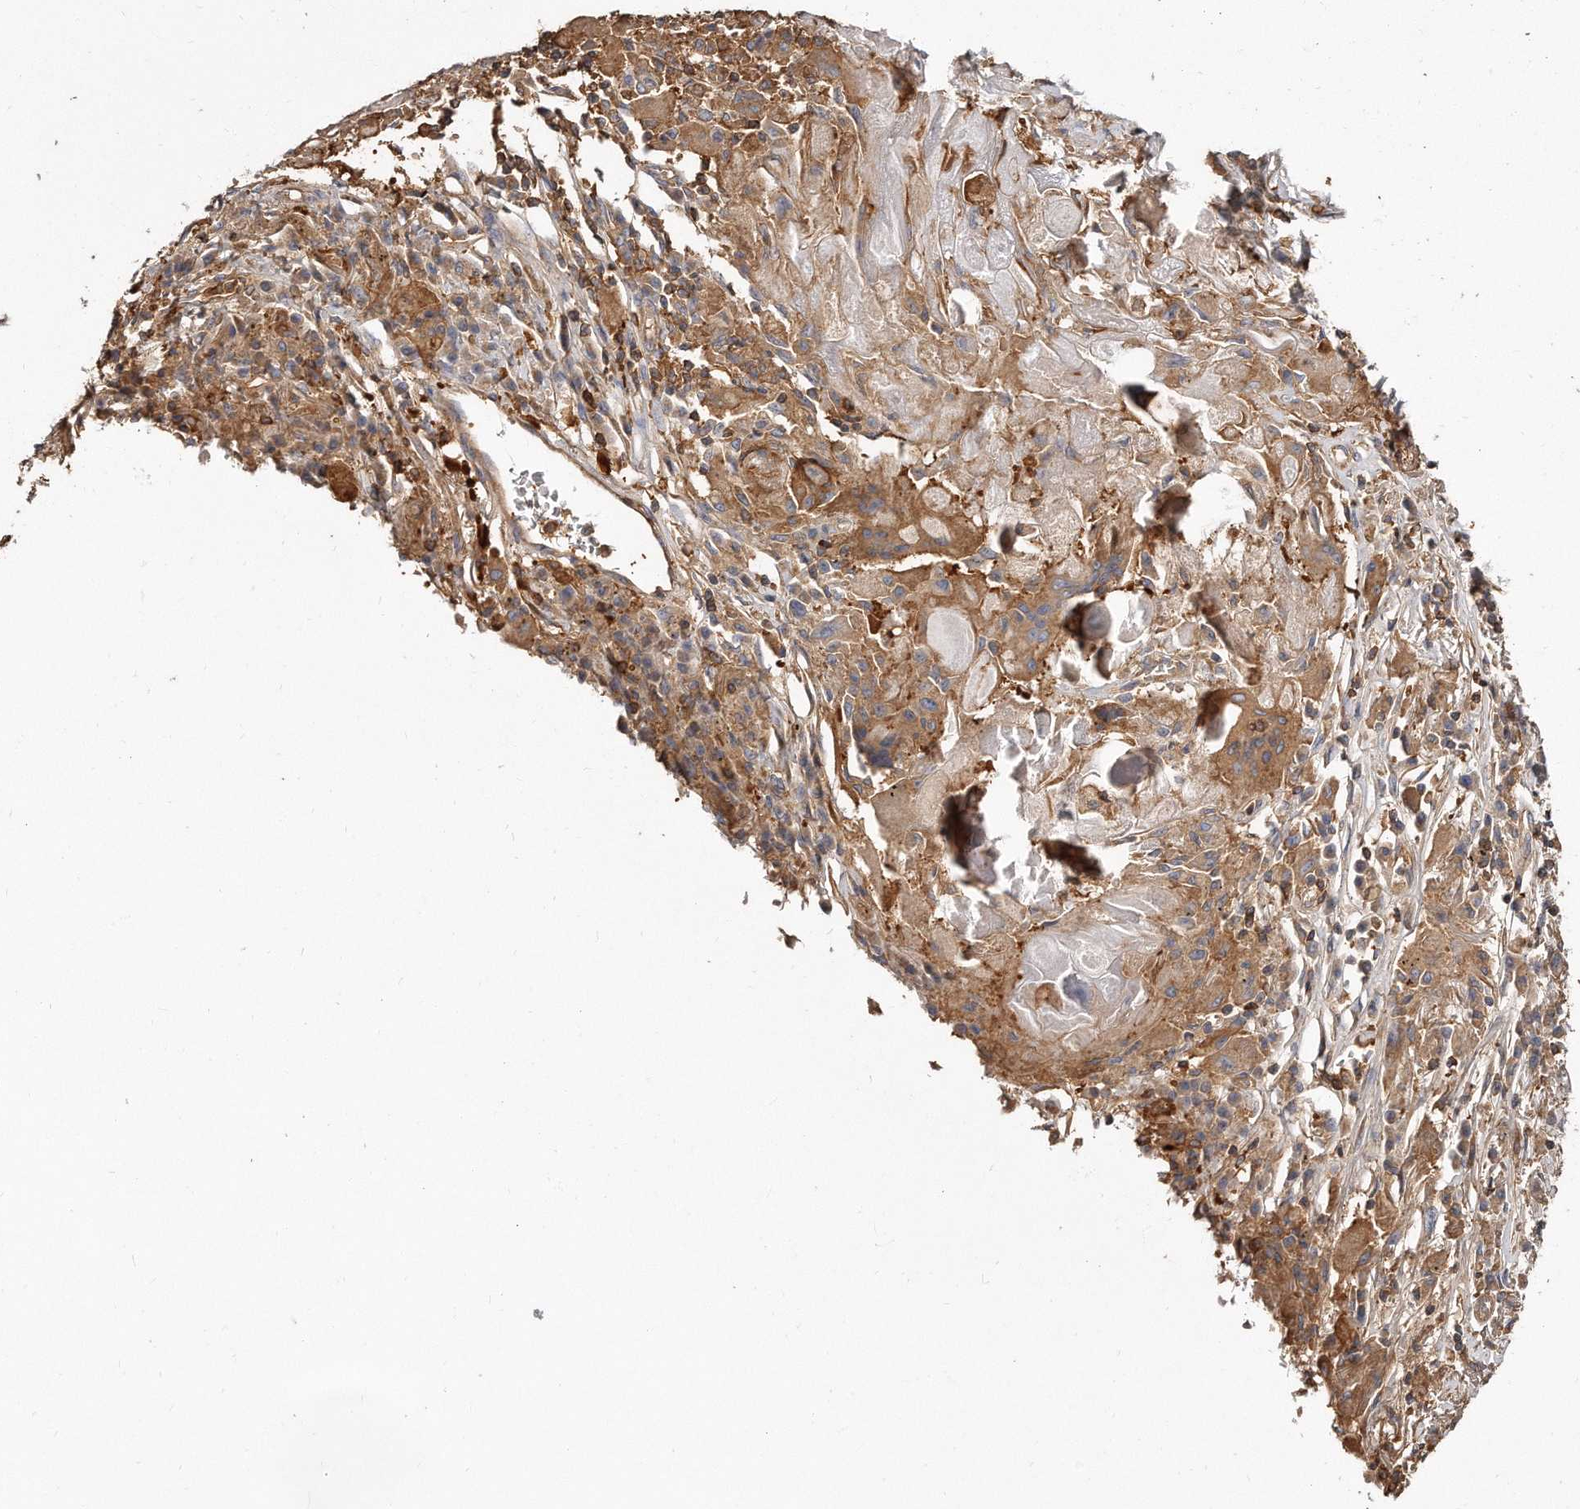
{"staining": {"intensity": "moderate", "quantity": ">75%", "location": "cytoplasmic/membranous"}, "tissue": "lung cancer", "cell_type": "Tumor cells", "image_type": "cancer", "snomed": [{"axis": "morphology", "description": "Squamous cell carcinoma, NOS"}, {"axis": "topography", "description": "Lung"}], "caption": "The immunohistochemical stain labels moderate cytoplasmic/membranous expression in tumor cells of lung squamous cell carcinoma tissue.", "gene": "CAP1", "patient": {"sex": "male", "age": 61}}